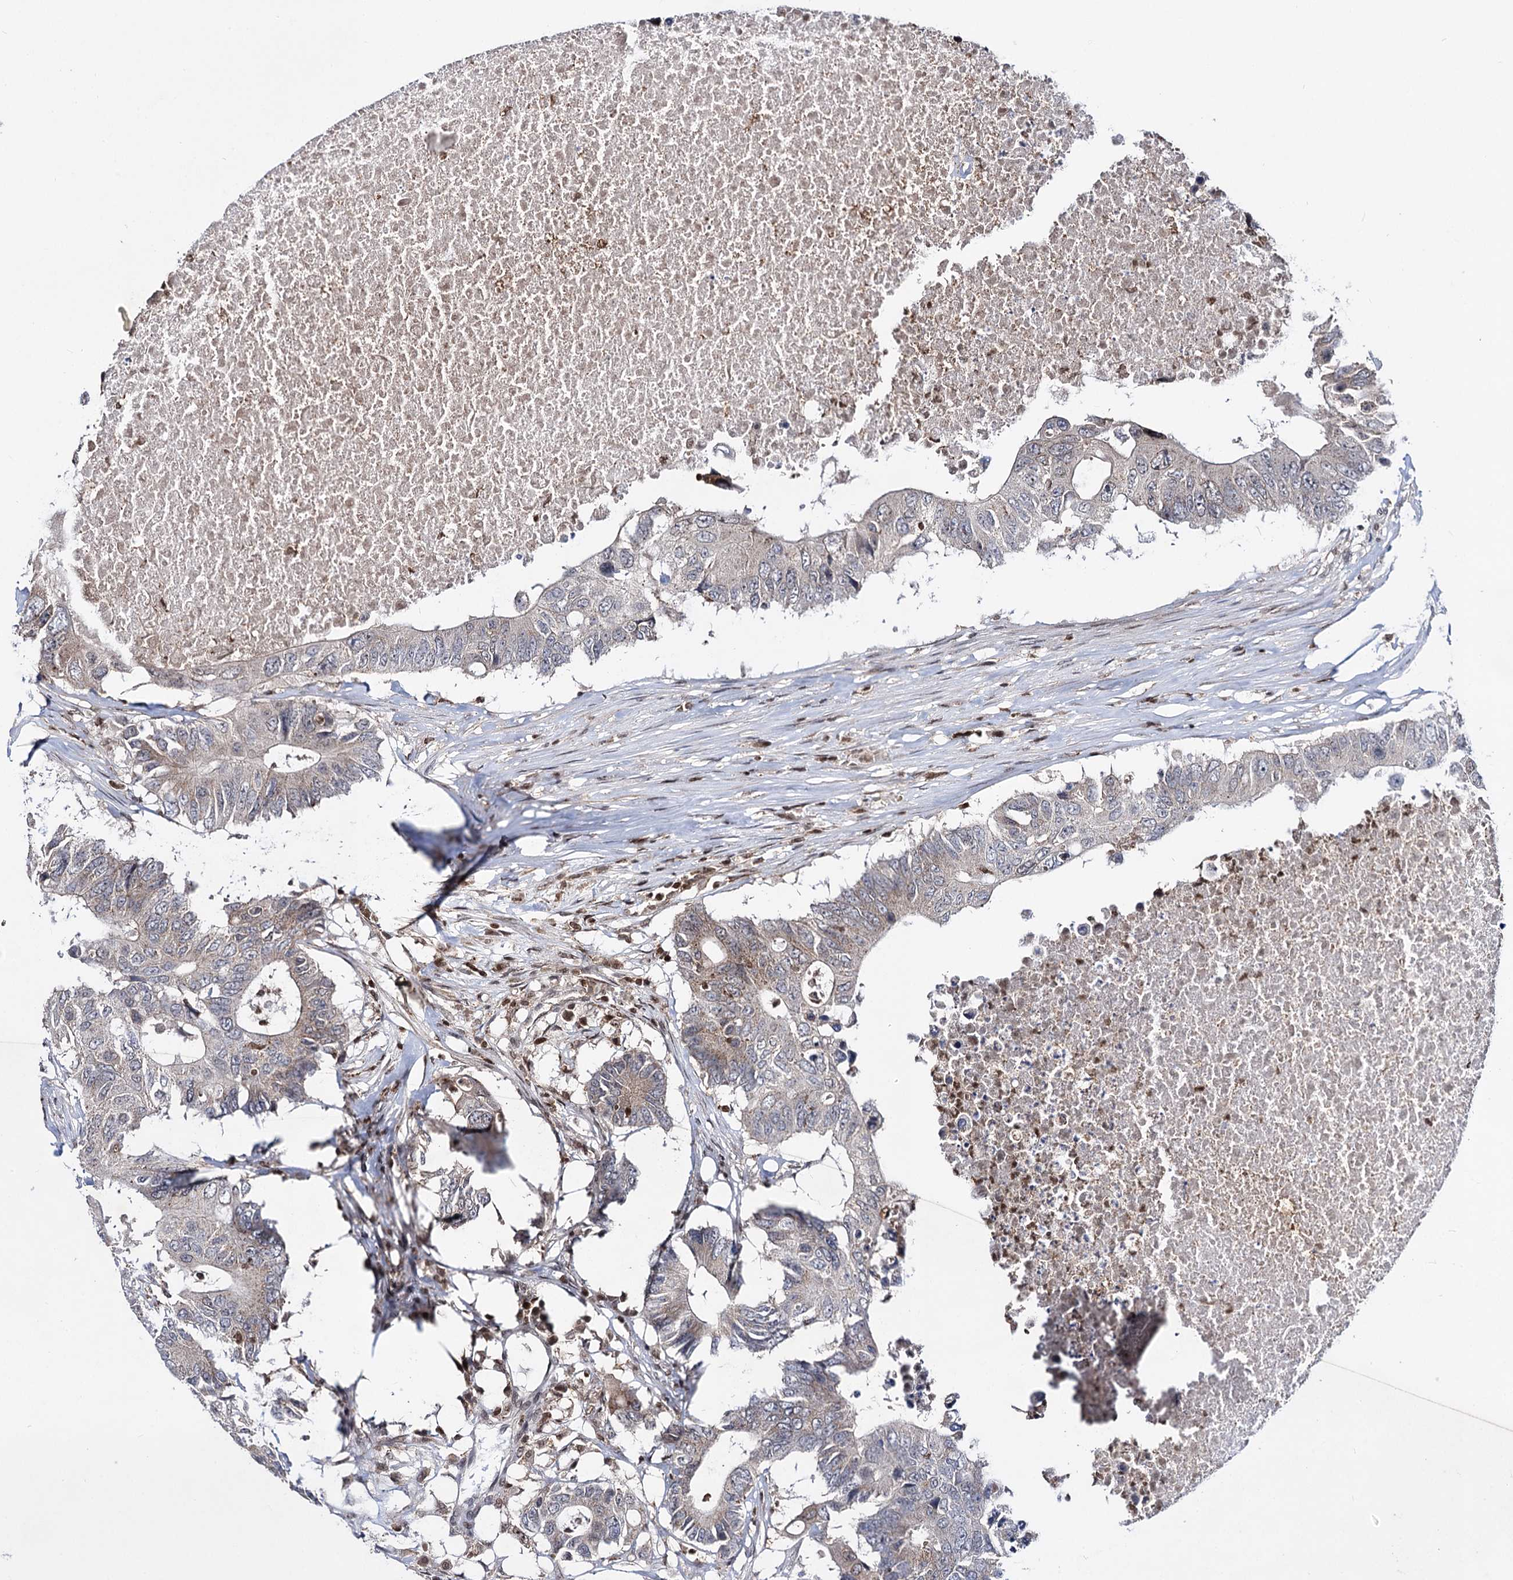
{"staining": {"intensity": "weak", "quantity": "<25%", "location": "cytoplasmic/membranous"}, "tissue": "colorectal cancer", "cell_type": "Tumor cells", "image_type": "cancer", "snomed": [{"axis": "morphology", "description": "Adenocarcinoma, NOS"}, {"axis": "topography", "description": "Colon"}], "caption": "Tumor cells show no significant positivity in colorectal cancer (adenocarcinoma).", "gene": "SMCHD1", "patient": {"sex": "male", "age": 71}}